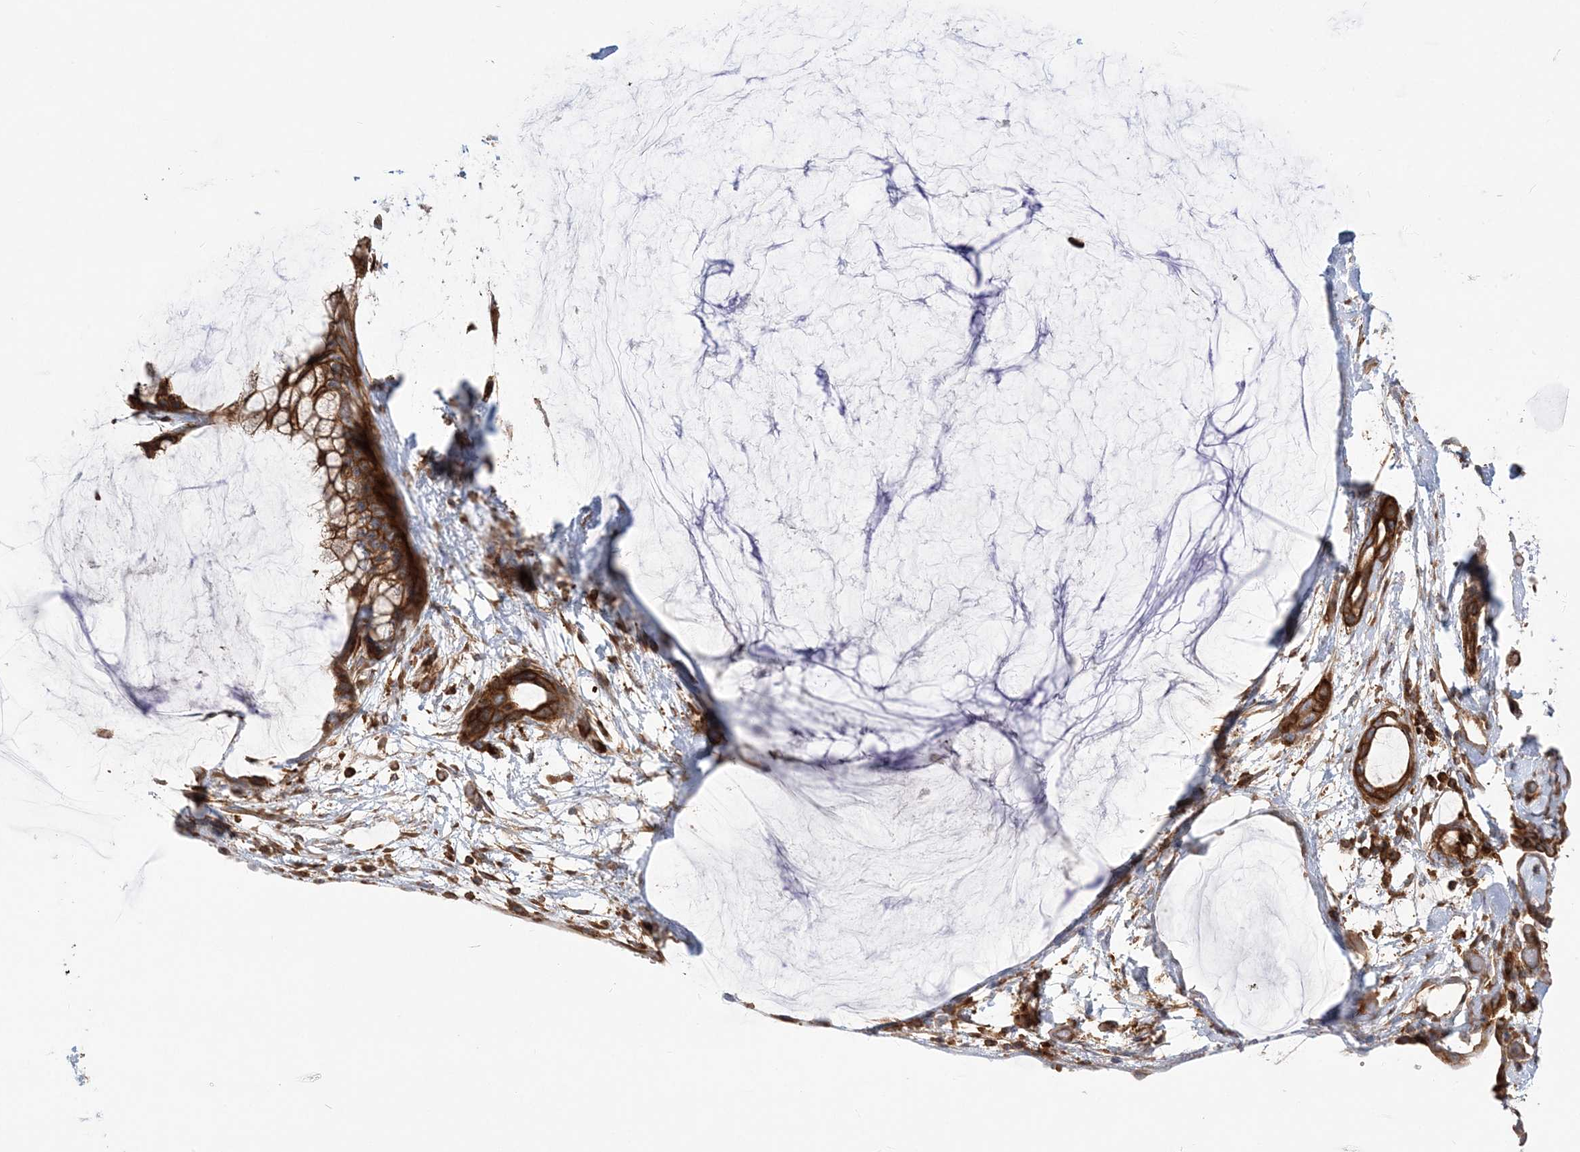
{"staining": {"intensity": "strong", "quantity": ">75%", "location": "cytoplasmic/membranous"}, "tissue": "ovarian cancer", "cell_type": "Tumor cells", "image_type": "cancer", "snomed": [{"axis": "morphology", "description": "Cystadenocarcinoma, mucinous, NOS"}, {"axis": "topography", "description": "Ovary"}], "caption": "Human ovarian mucinous cystadenocarcinoma stained for a protein (brown) demonstrates strong cytoplasmic/membranous positive expression in about >75% of tumor cells.", "gene": "TBC1D5", "patient": {"sex": "female", "age": 39}}